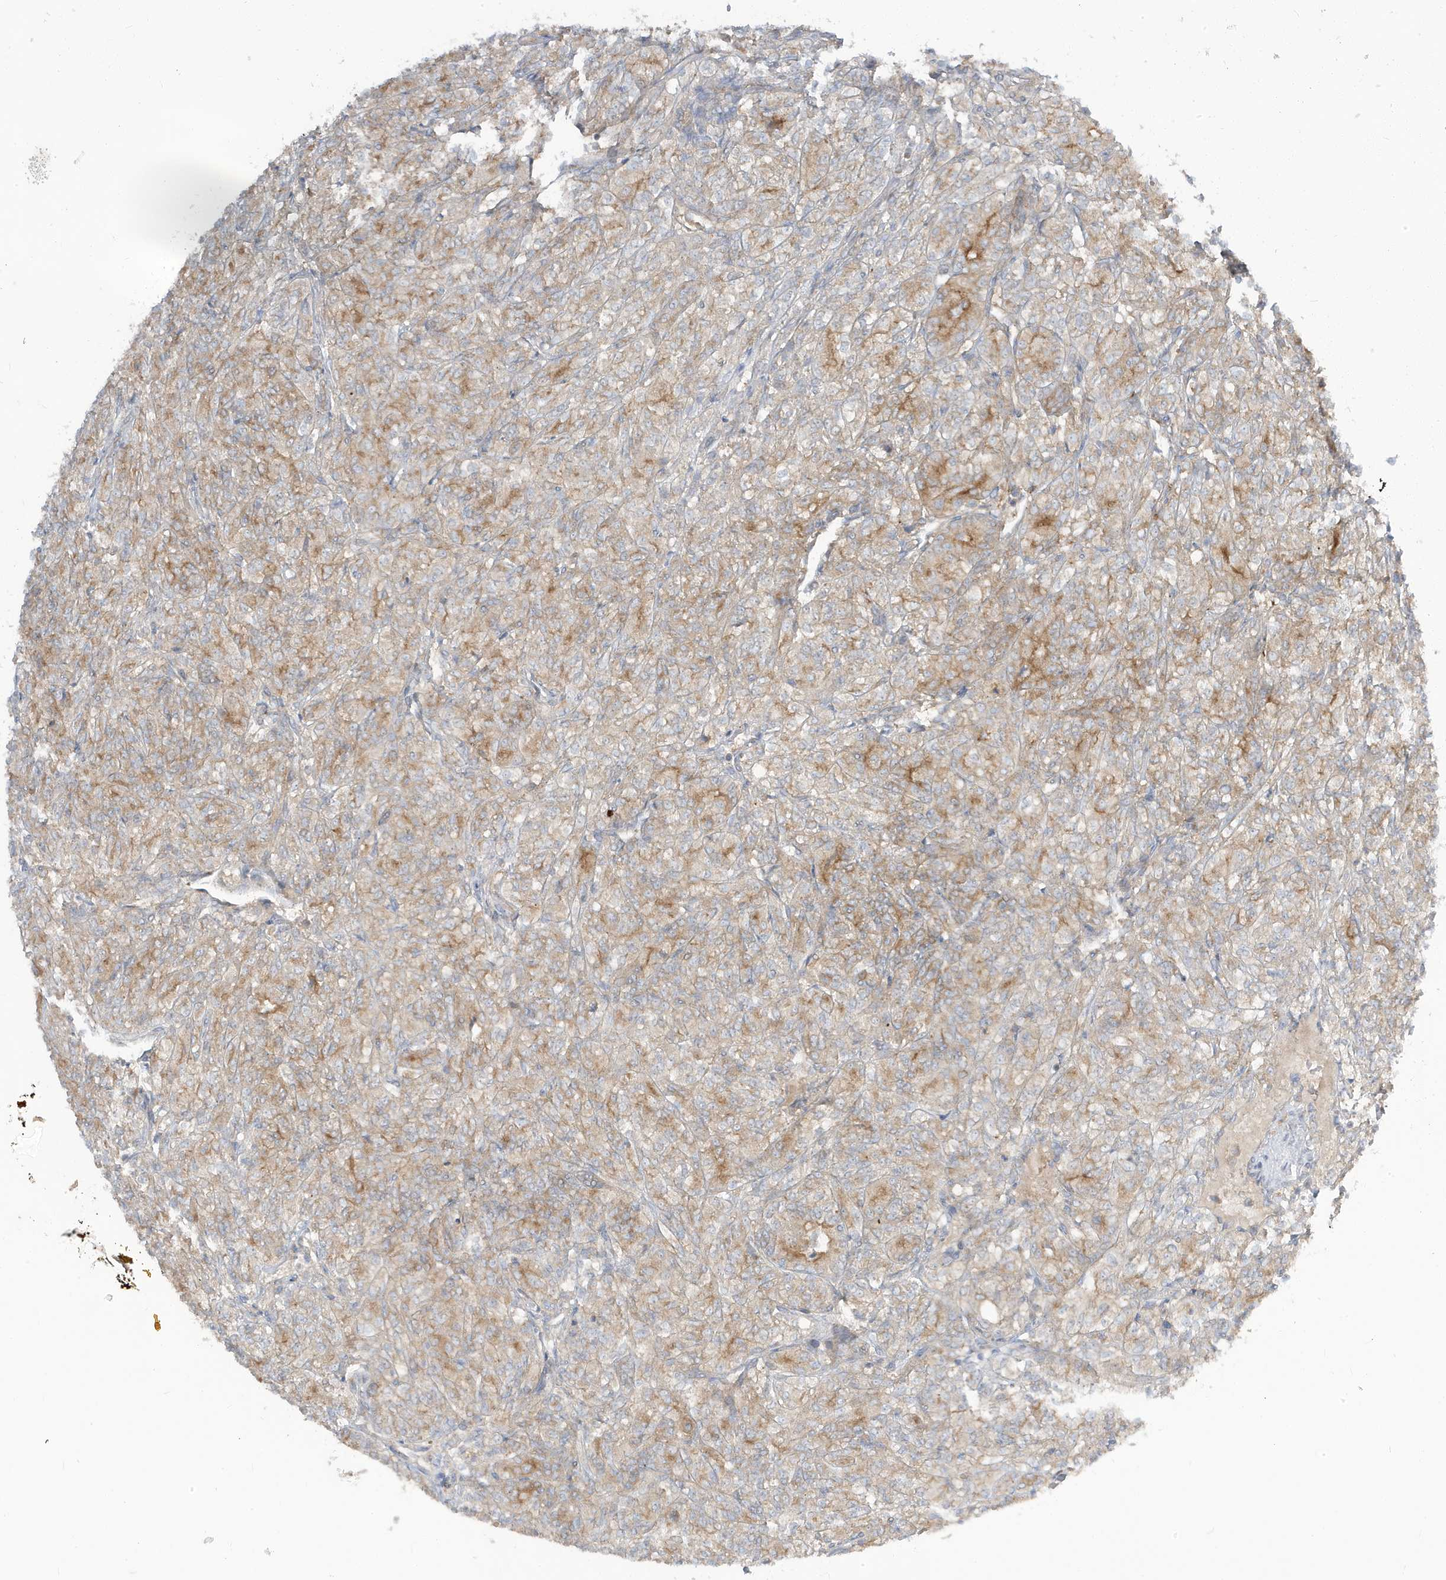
{"staining": {"intensity": "moderate", "quantity": "<25%", "location": "cytoplasmic/membranous"}, "tissue": "renal cancer", "cell_type": "Tumor cells", "image_type": "cancer", "snomed": [{"axis": "morphology", "description": "Adenocarcinoma, NOS"}, {"axis": "topography", "description": "Kidney"}], "caption": "Renal cancer was stained to show a protein in brown. There is low levels of moderate cytoplasmic/membranous positivity in about <25% of tumor cells.", "gene": "STAM", "patient": {"sex": "male", "age": 77}}